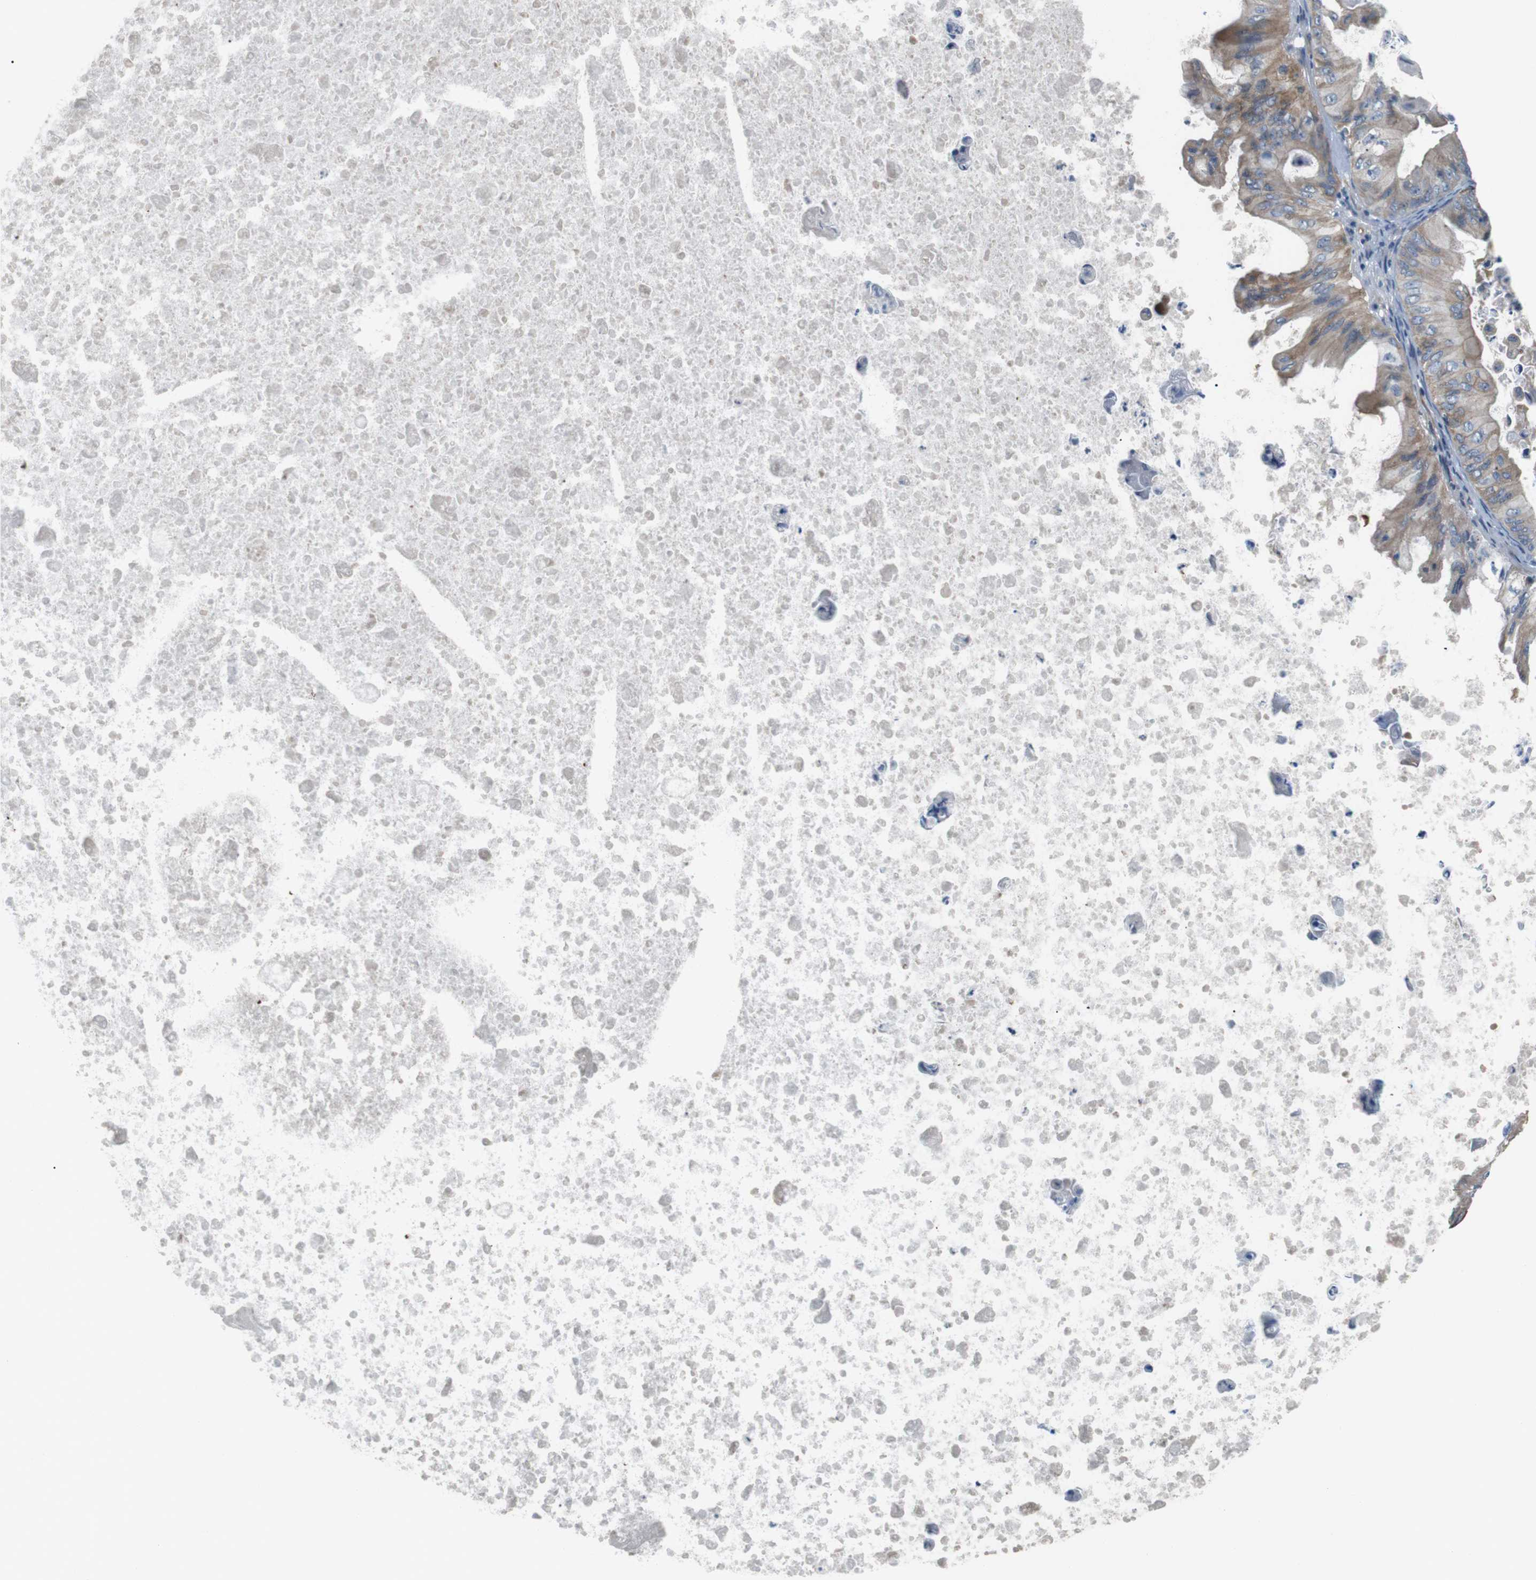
{"staining": {"intensity": "moderate", "quantity": ">75%", "location": "cytoplasmic/membranous"}, "tissue": "ovarian cancer", "cell_type": "Tumor cells", "image_type": "cancer", "snomed": [{"axis": "morphology", "description": "Cystadenocarcinoma, mucinous, NOS"}, {"axis": "topography", "description": "Ovary"}], "caption": "Human ovarian cancer (mucinous cystadenocarcinoma) stained for a protein (brown) displays moderate cytoplasmic/membranous positive staining in about >75% of tumor cells.", "gene": "BVES", "patient": {"sex": "female", "age": 37}}